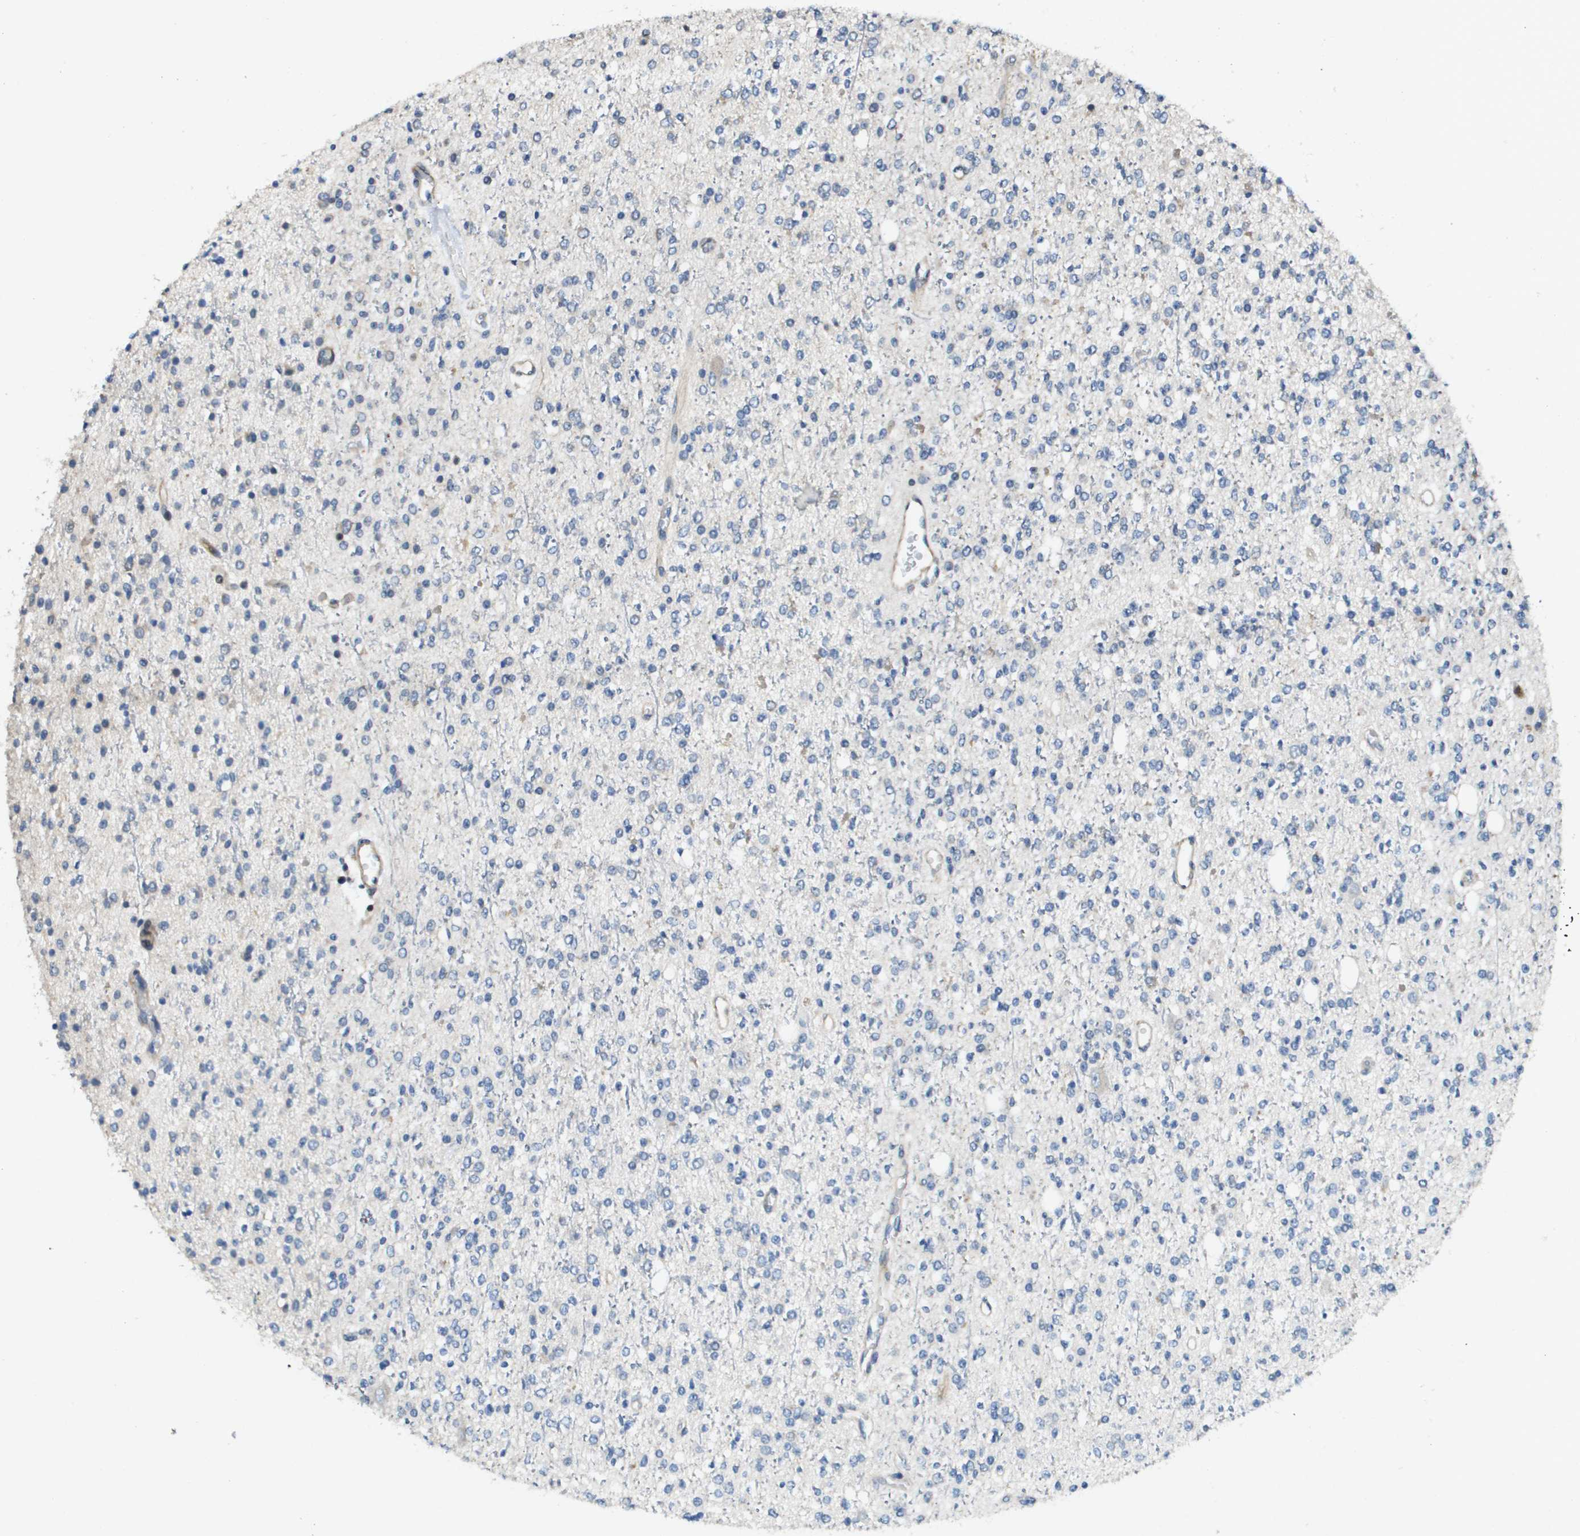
{"staining": {"intensity": "negative", "quantity": "none", "location": "none"}, "tissue": "glioma", "cell_type": "Tumor cells", "image_type": "cancer", "snomed": [{"axis": "morphology", "description": "Glioma, malignant, High grade"}, {"axis": "topography", "description": "Brain"}], "caption": "Micrograph shows no protein staining in tumor cells of glioma tissue. (DAB immunohistochemistry (IHC), high magnification).", "gene": "SCN4B", "patient": {"sex": "male", "age": 34}}